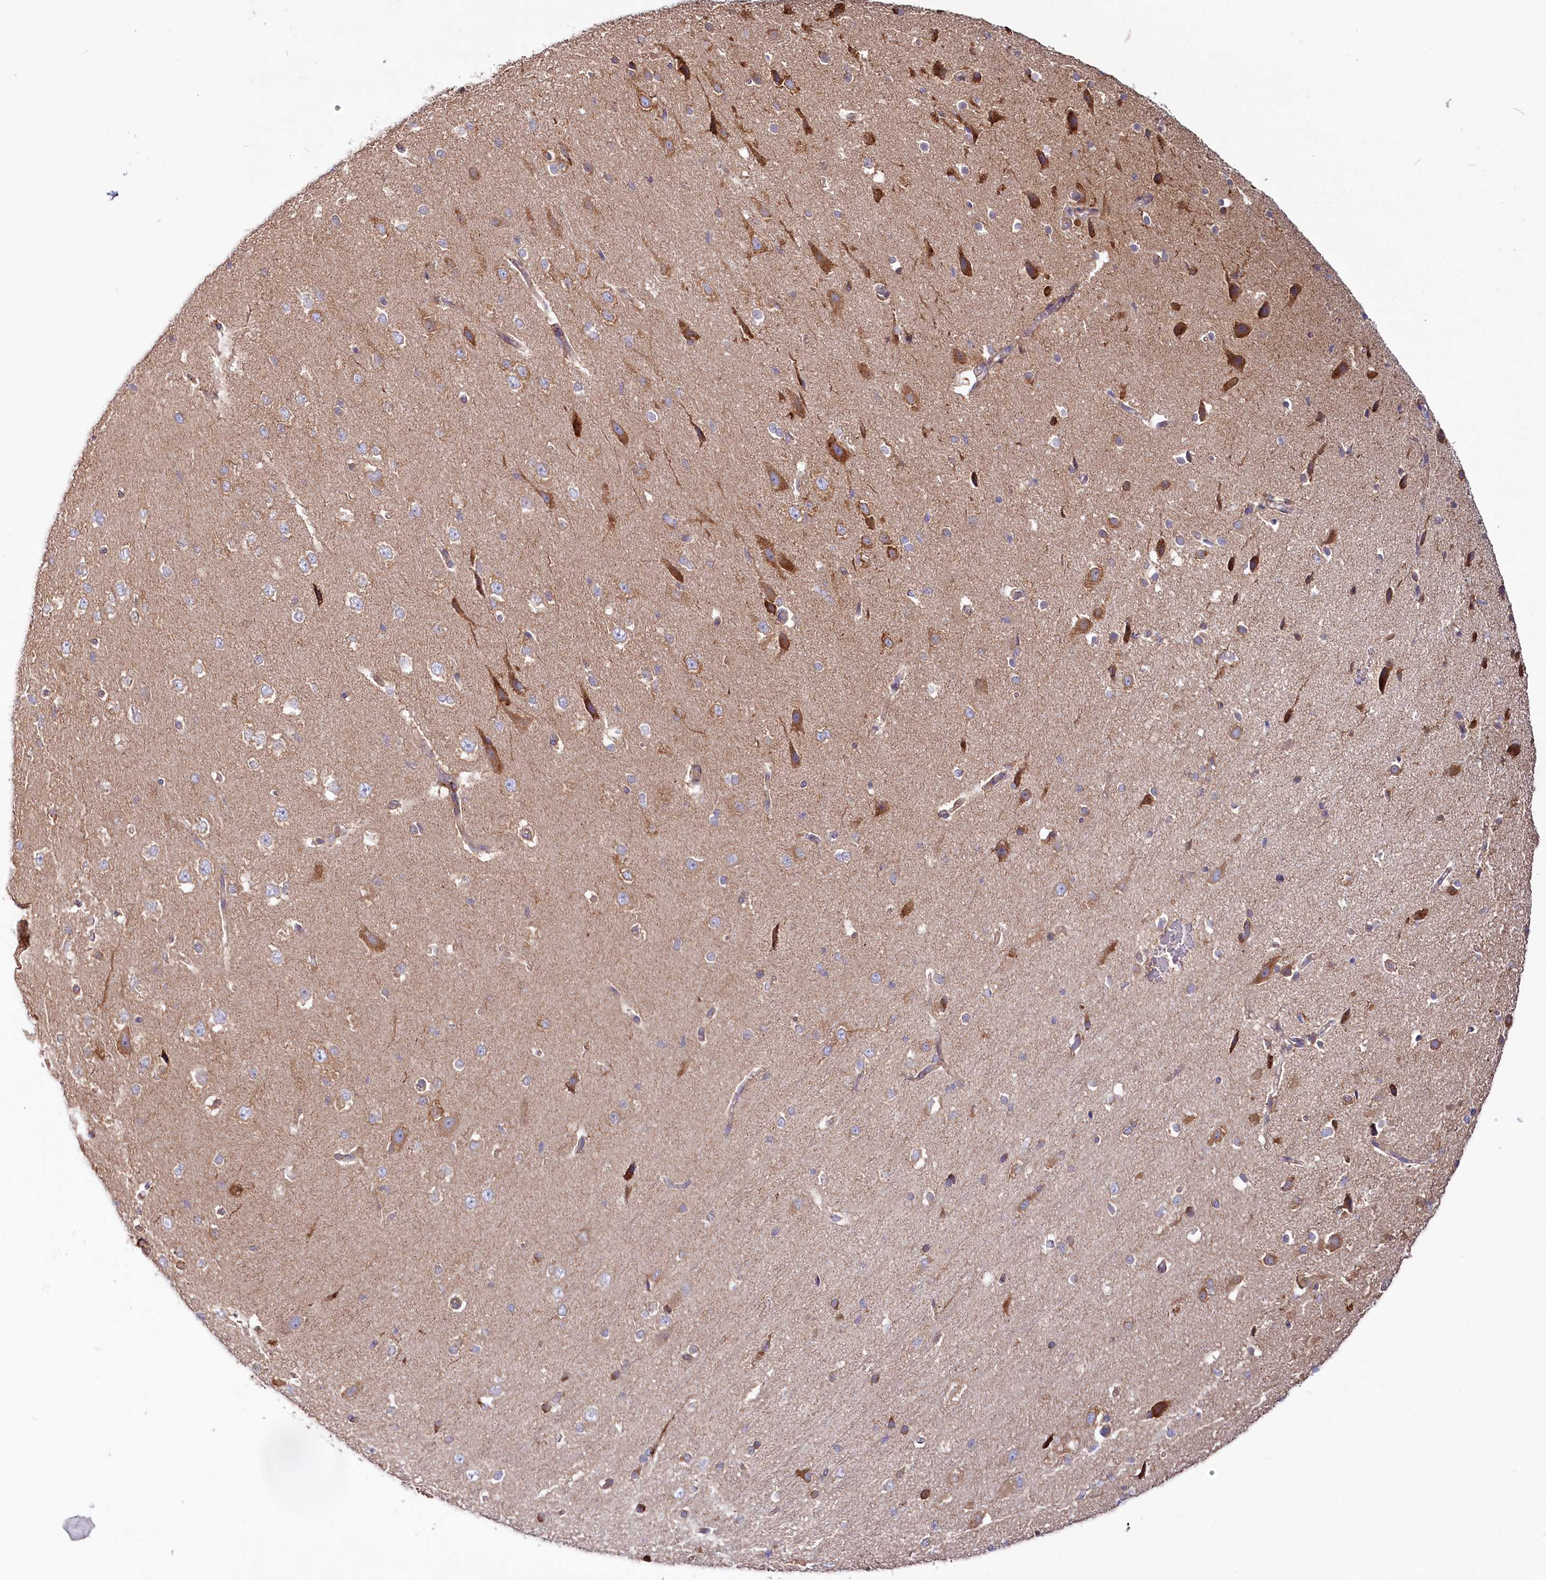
{"staining": {"intensity": "weak", "quantity": ">75%", "location": "cytoplasmic/membranous"}, "tissue": "cerebral cortex", "cell_type": "Endothelial cells", "image_type": "normal", "snomed": [{"axis": "morphology", "description": "Normal tissue, NOS"}, {"axis": "morphology", "description": "Developmental malformation"}, {"axis": "topography", "description": "Cerebral cortex"}], "caption": "Endothelial cells demonstrate weak cytoplasmic/membranous staining in about >75% of cells in benign cerebral cortex.", "gene": "POGLUT1", "patient": {"sex": "female", "age": 30}}